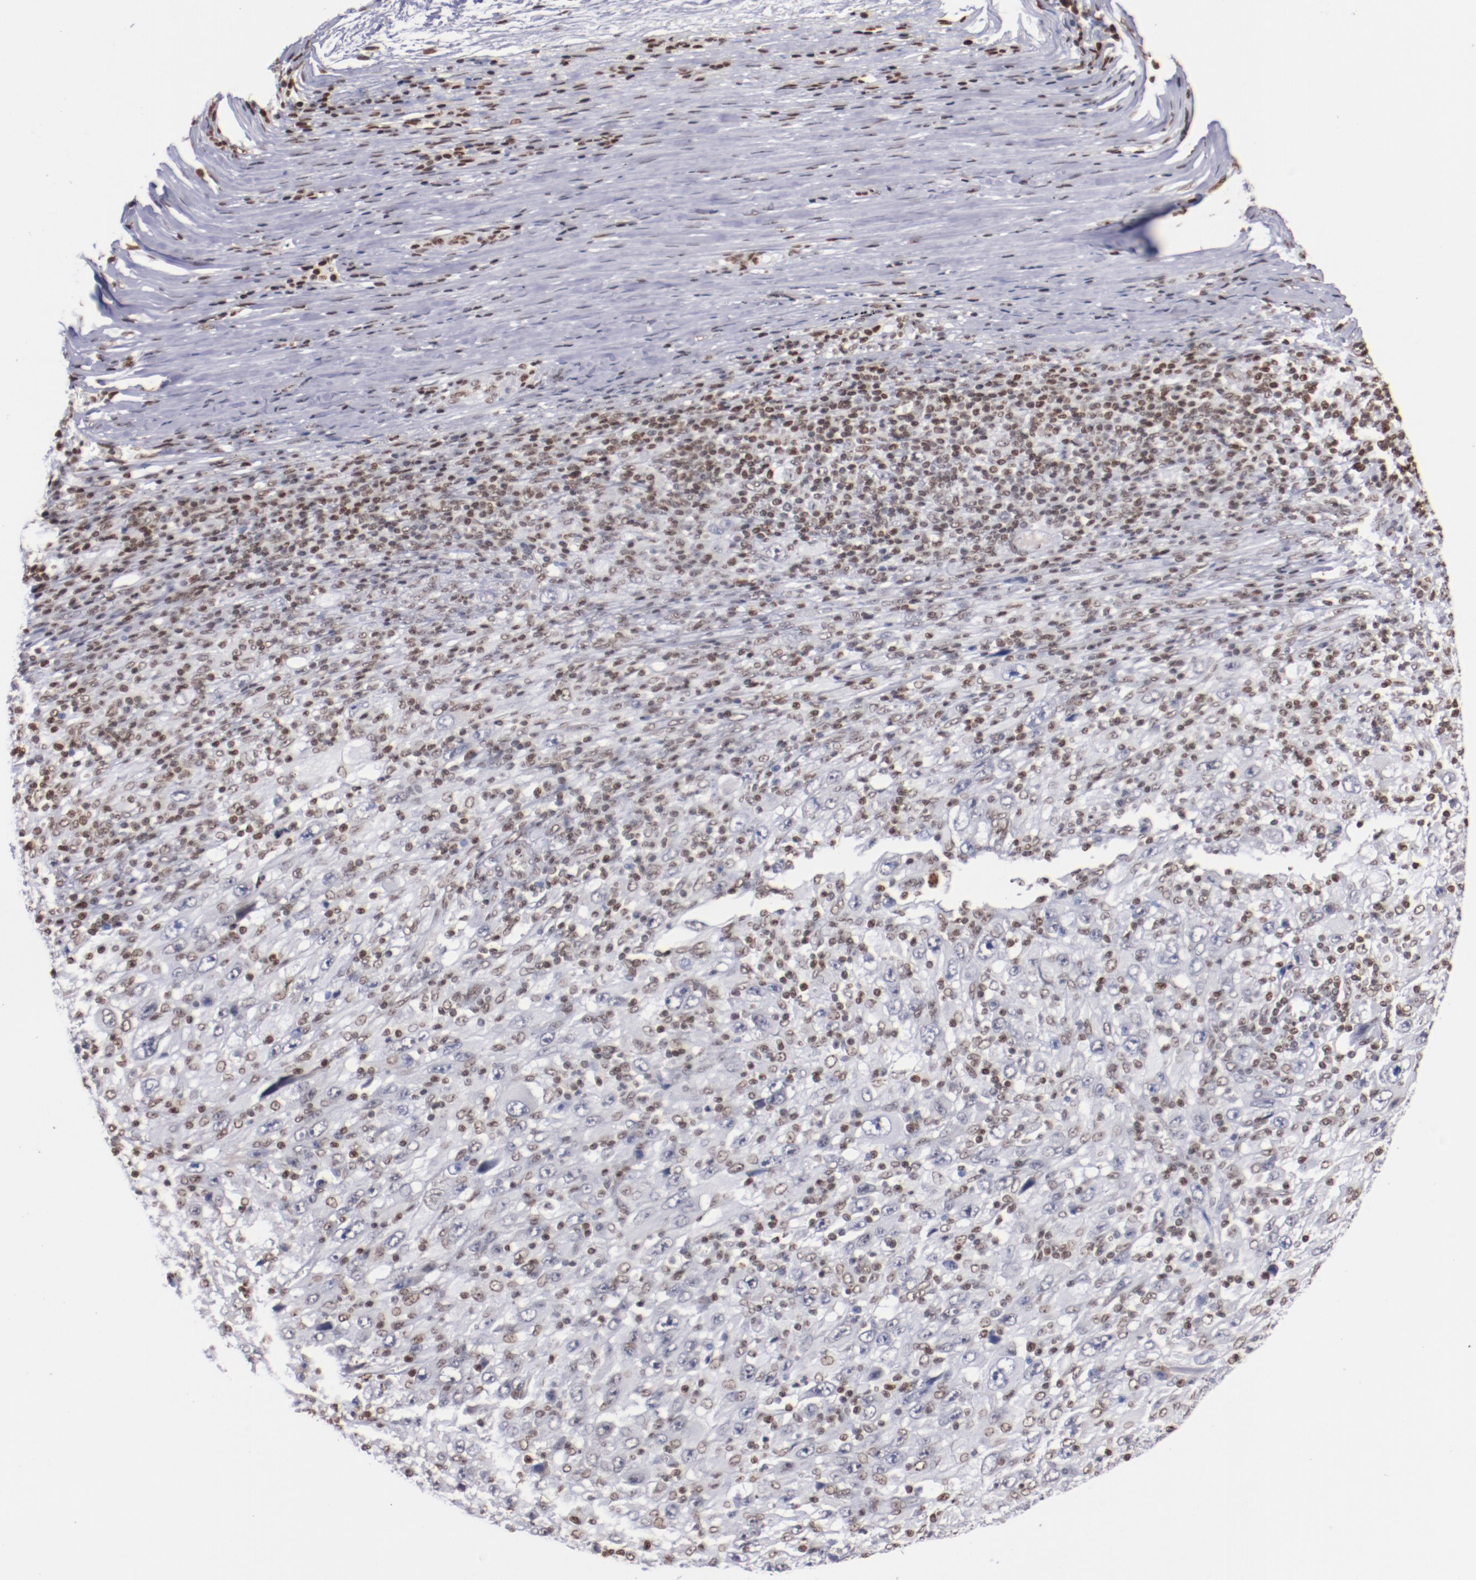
{"staining": {"intensity": "moderate", "quantity": ">75%", "location": "nuclear"}, "tissue": "melanoma", "cell_type": "Tumor cells", "image_type": "cancer", "snomed": [{"axis": "morphology", "description": "Malignant melanoma, Metastatic site"}, {"axis": "topography", "description": "Skin"}], "caption": "Tumor cells reveal medium levels of moderate nuclear expression in approximately >75% of cells in human melanoma. (DAB IHC with brightfield microscopy, high magnification).", "gene": "IFI16", "patient": {"sex": "female", "age": 56}}